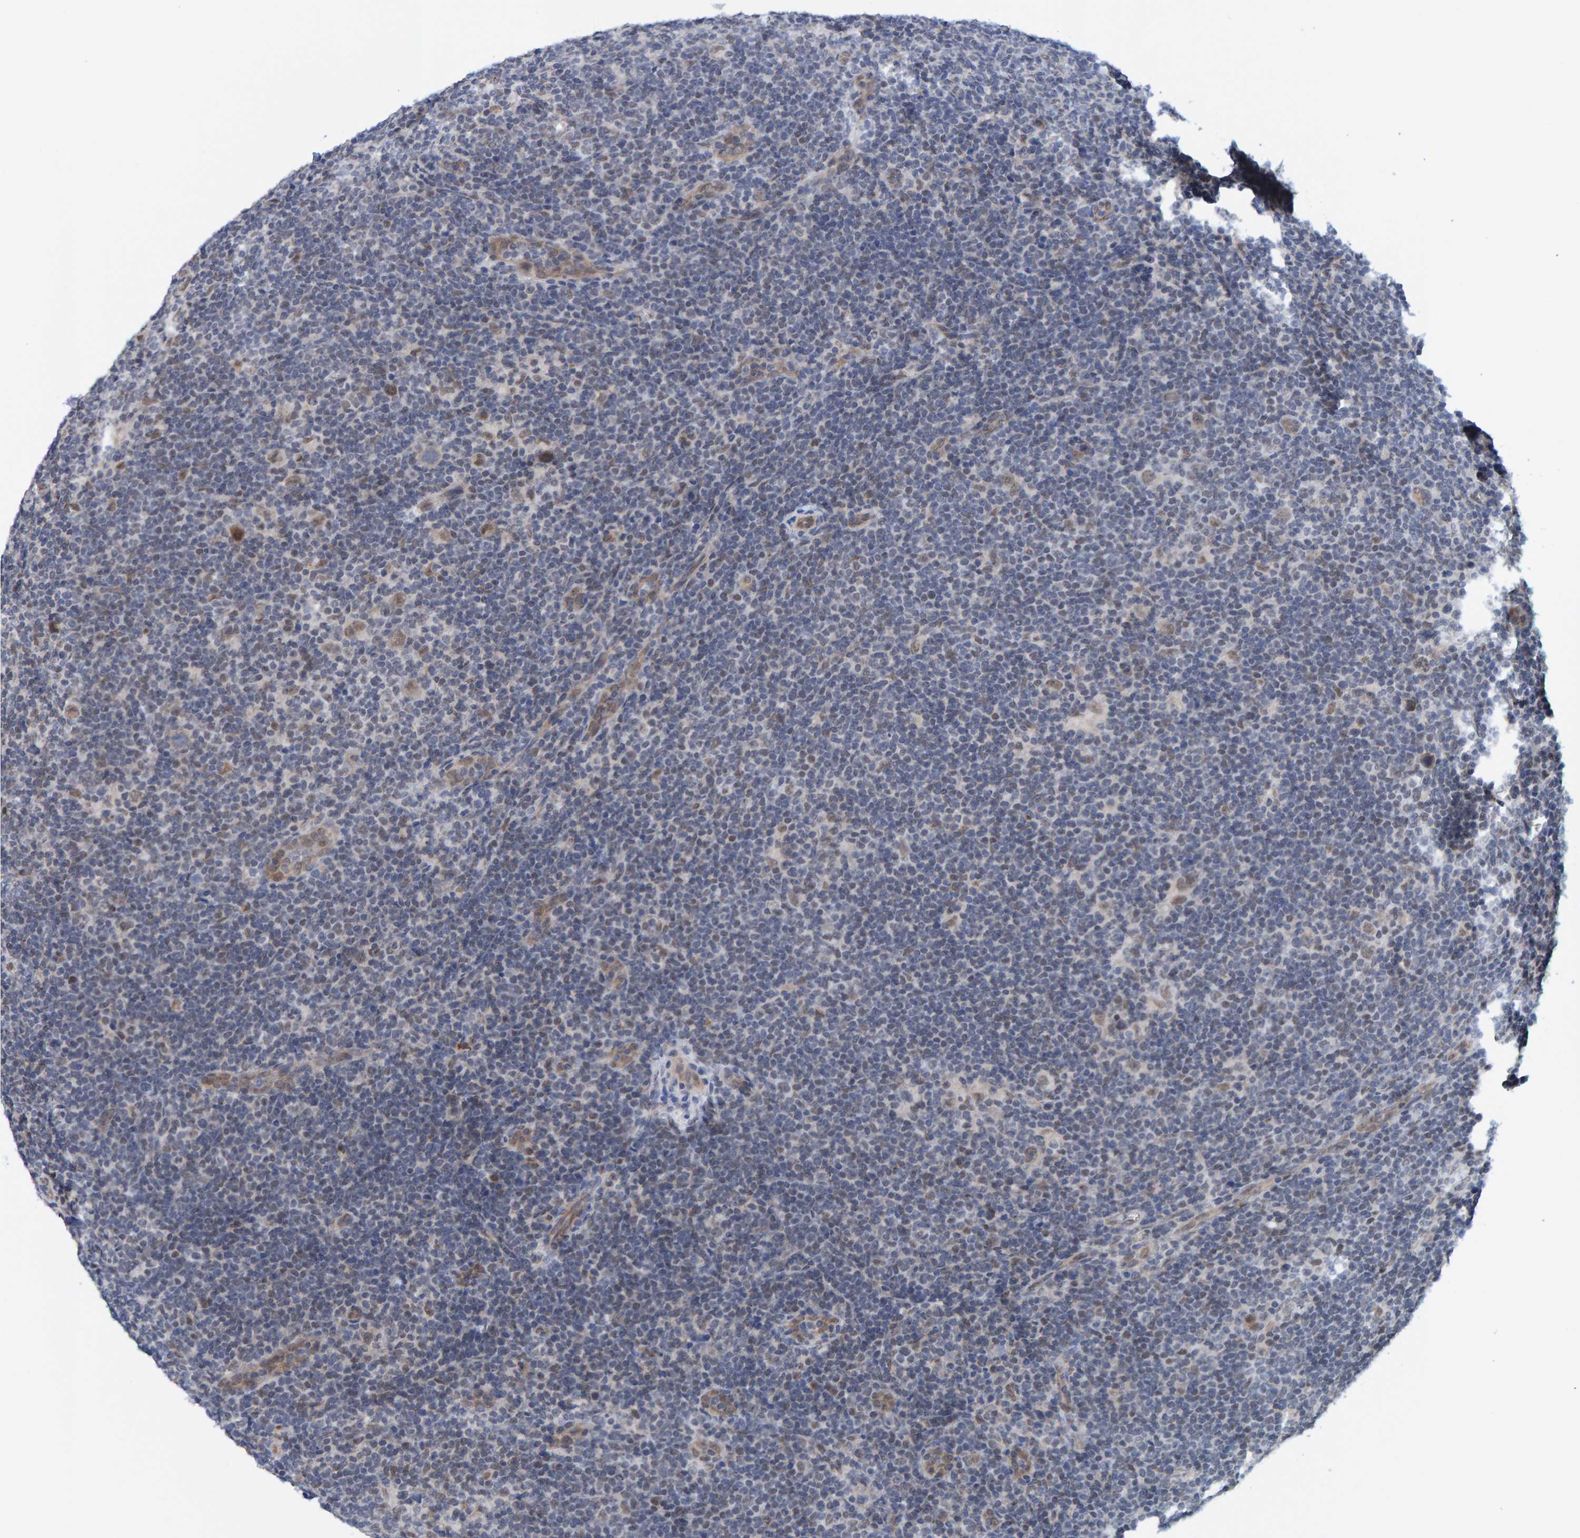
{"staining": {"intensity": "weak", "quantity": ">75%", "location": "nuclear"}, "tissue": "lymphoma", "cell_type": "Tumor cells", "image_type": "cancer", "snomed": [{"axis": "morphology", "description": "Hodgkin's disease, NOS"}, {"axis": "topography", "description": "Lymph node"}], "caption": "Lymphoma stained with DAB (3,3'-diaminobenzidine) immunohistochemistry (IHC) shows low levels of weak nuclear expression in approximately >75% of tumor cells.", "gene": "SCRN2", "patient": {"sex": "female", "age": 57}}